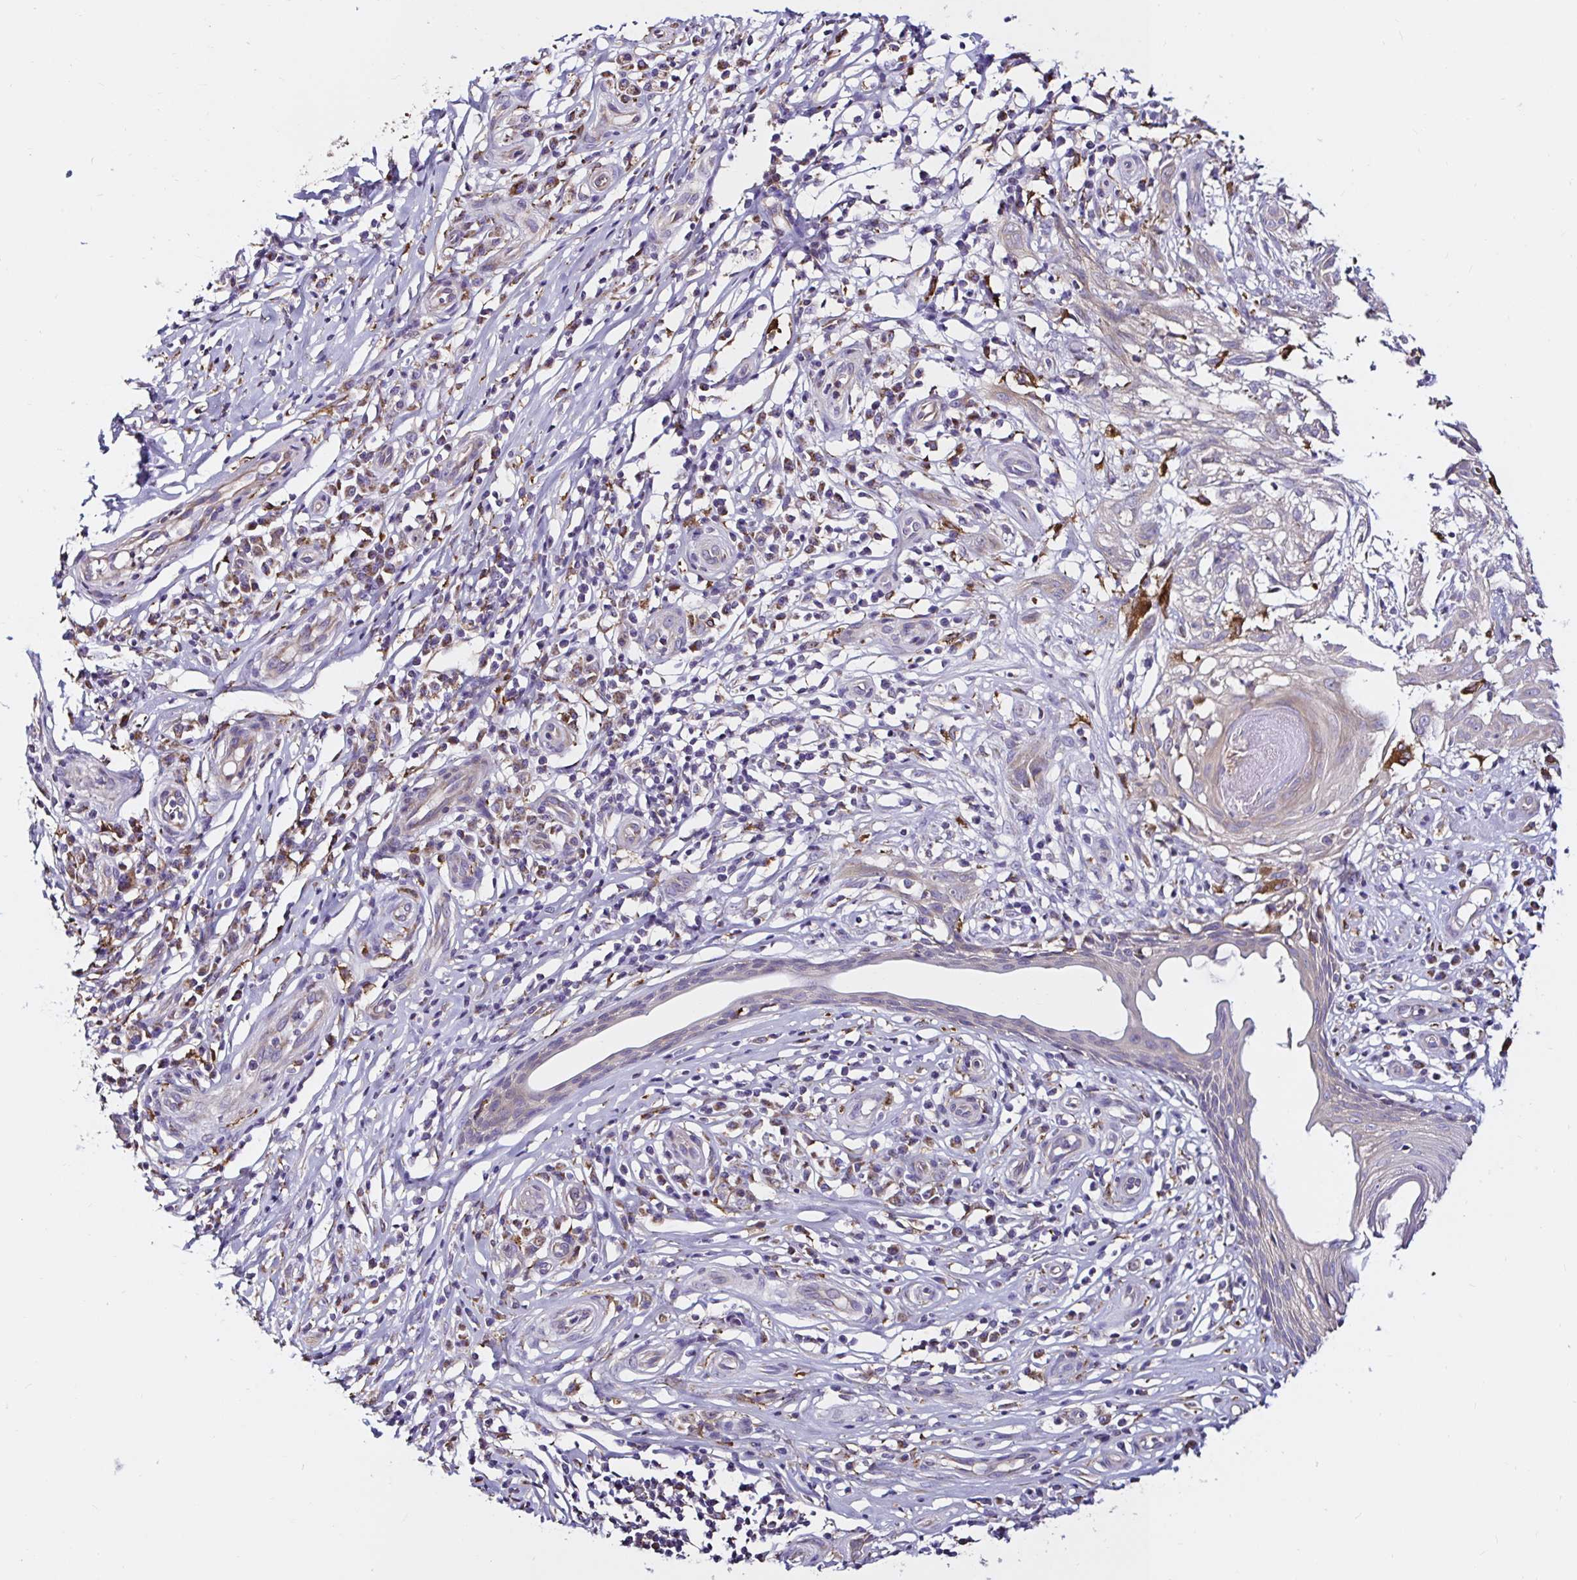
{"staining": {"intensity": "weak", "quantity": "25%-75%", "location": "cytoplasmic/membranous"}, "tissue": "skin cancer", "cell_type": "Tumor cells", "image_type": "cancer", "snomed": [{"axis": "morphology", "description": "Basal cell carcinoma"}, {"axis": "topography", "description": "Skin"}, {"axis": "topography", "description": "Skin, foot"}], "caption": "Immunohistochemical staining of skin cancer (basal cell carcinoma) exhibits low levels of weak cytoplasmic/membranous protein positivity in about 25%-75% of tumor cells. Ihc stains the protein in brown and the nuclei are stained blue.", "gene": "MSR1", "patient": {"sex": "female", "age": 86}}